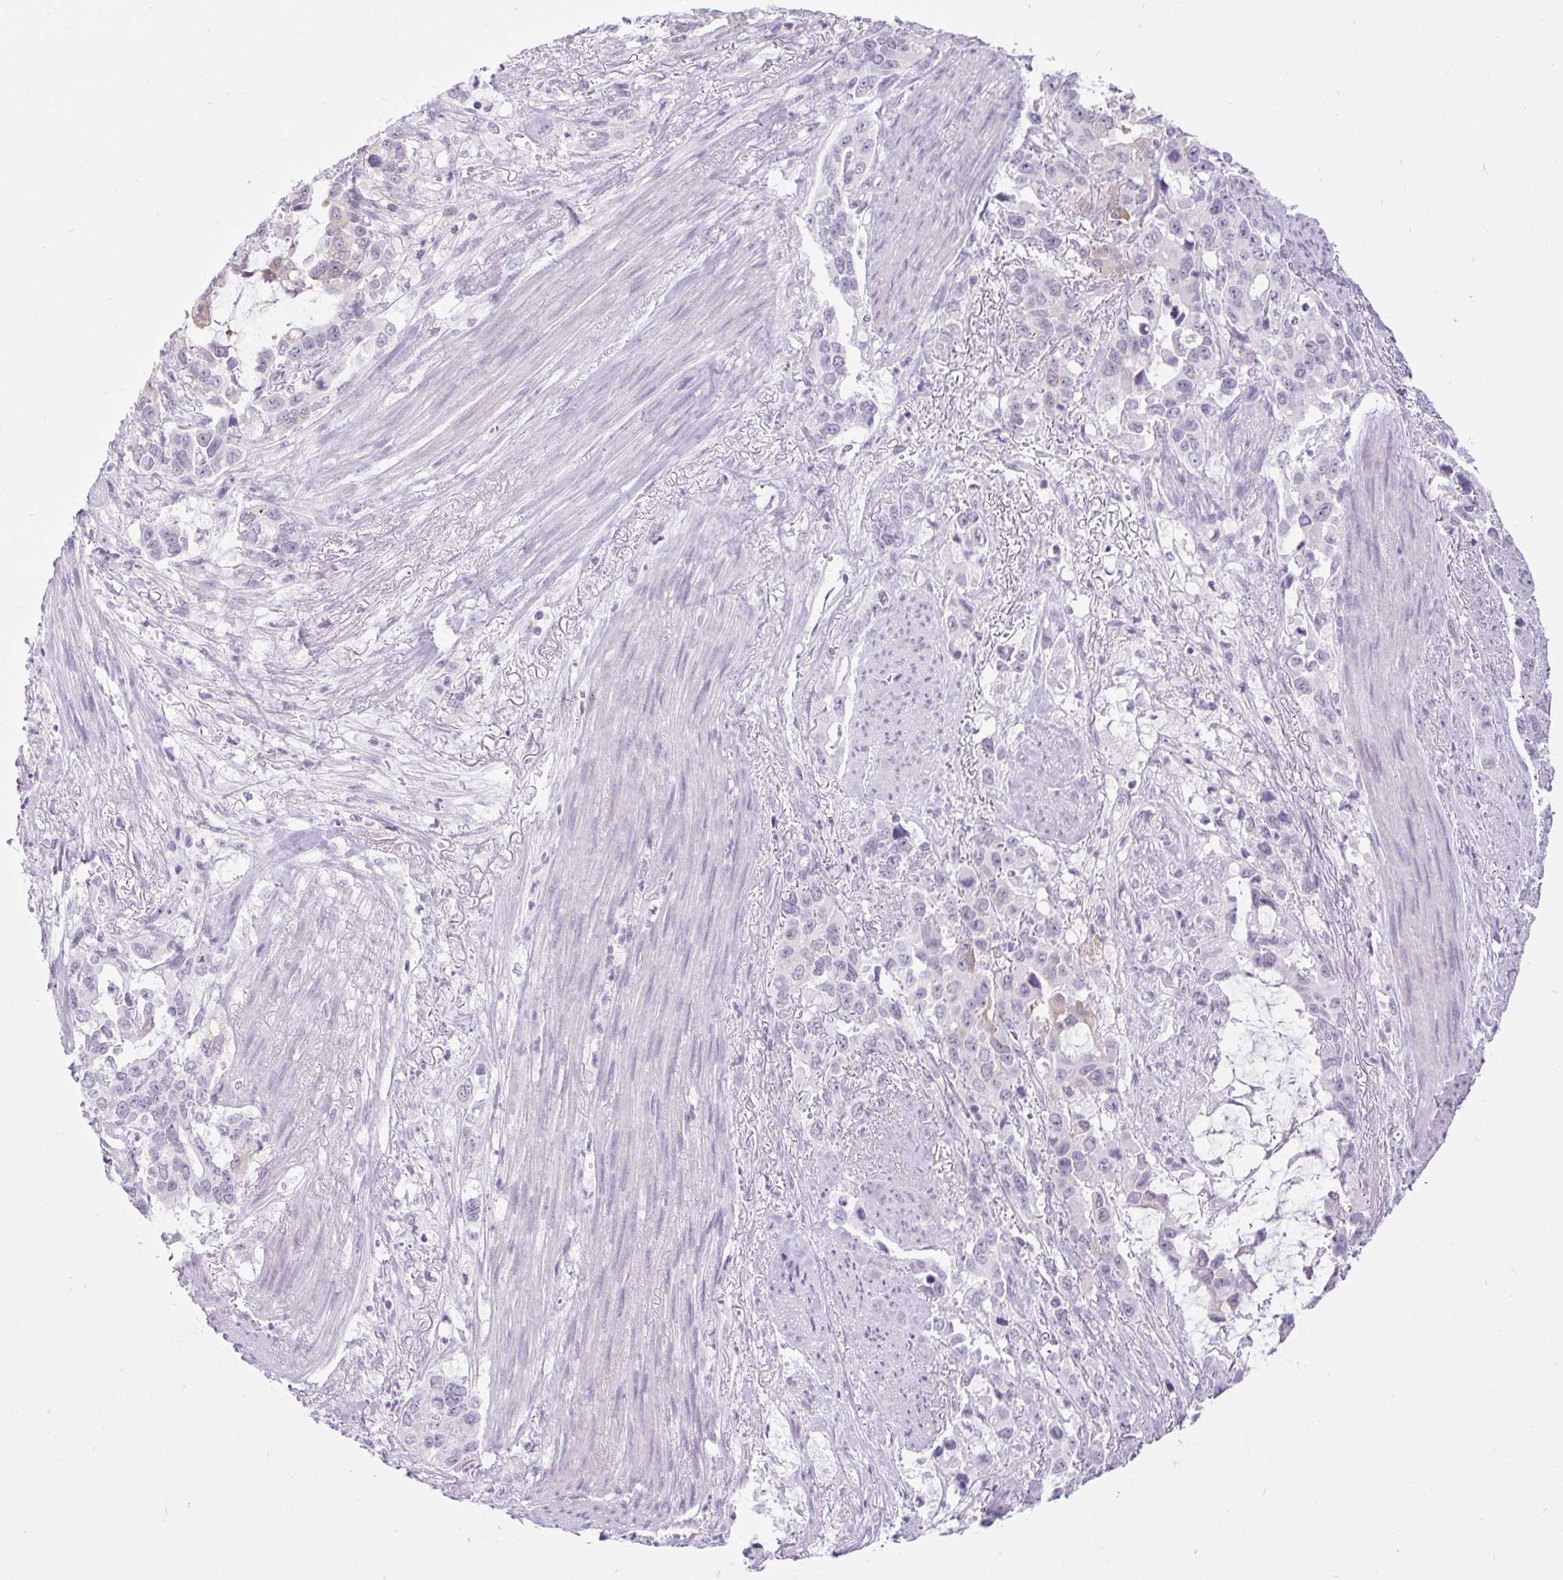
{"staining": {"intensity": "moderate", "quantity": "<25%", "location": "cytoplasmic/membranous"}, "tissue": "stomach cancer", "cell_type": "Tumor cells", "image_type": "cancer", "snomed": [{"axis": "morphology", "description": "Adenocarcinoma, NOS"}, {"axis": "topography", "description": "Stomach, upper"}], "caption": "Protein staining of adenocarcinoma (stomach) tissue shows moderate cytoplasmic/membranous staining in approximately <25% of tumor cells.", "gene": "BCAS1", "patient": {"sex": "male", "age": 85}}